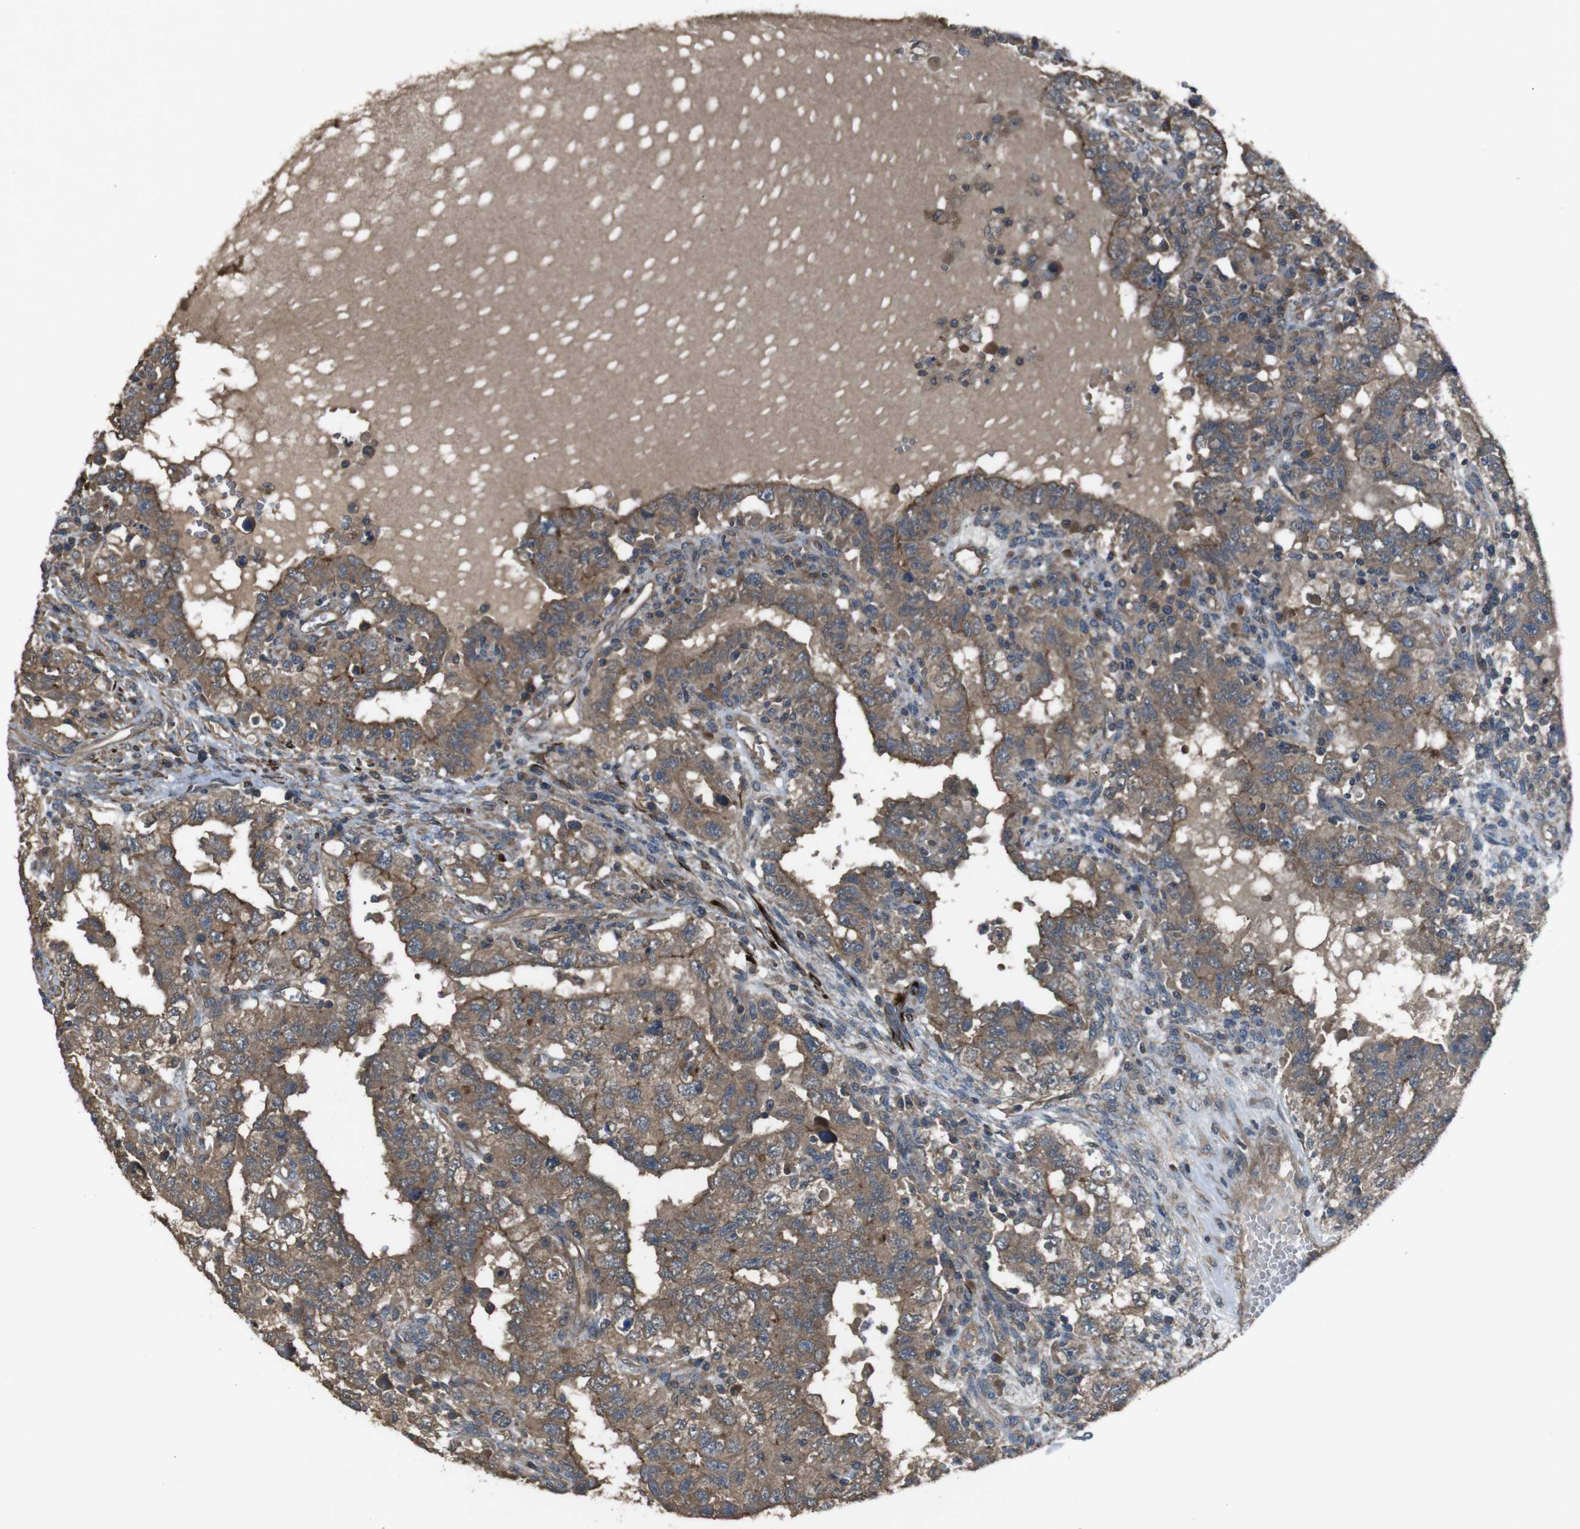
{"staining": {"intensity": "moderate", "quantity": ">75%", "location": "cytoplasmic/membranous"}, "tissue": "testis cancer", "cell_type": "Tumor cells", "image_type": "cancer", "snomed": [{"axis": "morphology", "description": "Carcinoma, Embryonal, NOS"}, {"axis": "topography", "description": "Testis"}], "caption": "A high-resolution histopathology image shows immunohistochemistry (IHC) staining of testis cancer (embryonal carcinoma), which demonstrates moderate cytoplasmic/membranous expression in approximately >75% of tumor cells.", "gene": "FUT2", "patient": {"sex": "male", "age": 26}}